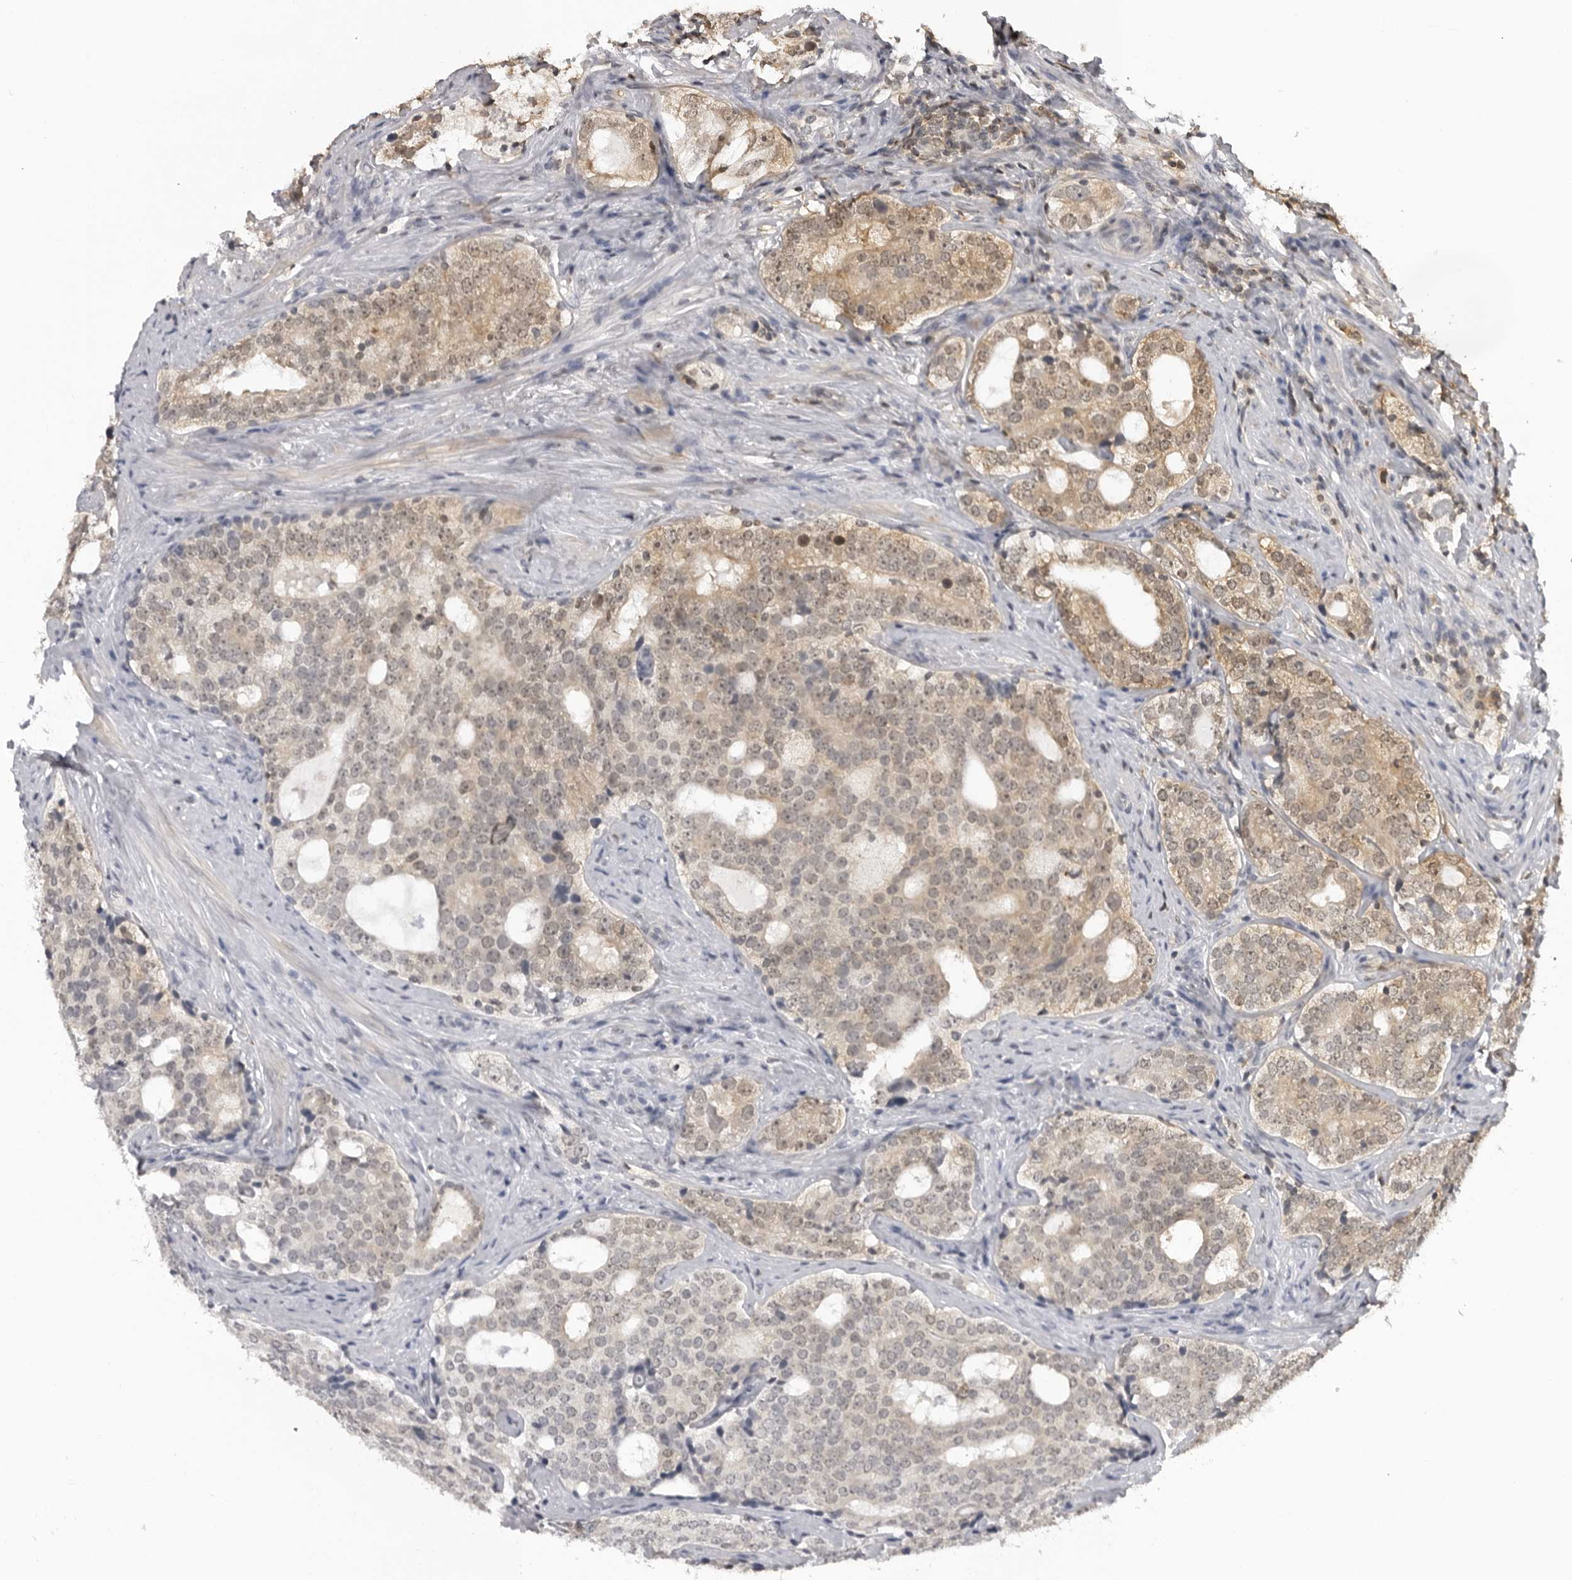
{"staining": {"intensity": "moderate", "quantity": ">75%", "location": "cytoplasmic/membranous,nuclear"}, "tissue": "prostate cancer", "cell_type": "Tumor cells", "image_type": "cancer", "snomed": [{"axis": "morphology", "description": "Adenocarcinoma, High grade"}, {"axis": "topography", "description": "Prostate"}], "caption": "Protein expression analysis of human prostate cancer reveals moderate cytoplasmic/membranous and nuclear positivity in about >75% of tumor cells.", "gene": "PDCL3", "patient": {"sex": "male", "age": 56}}